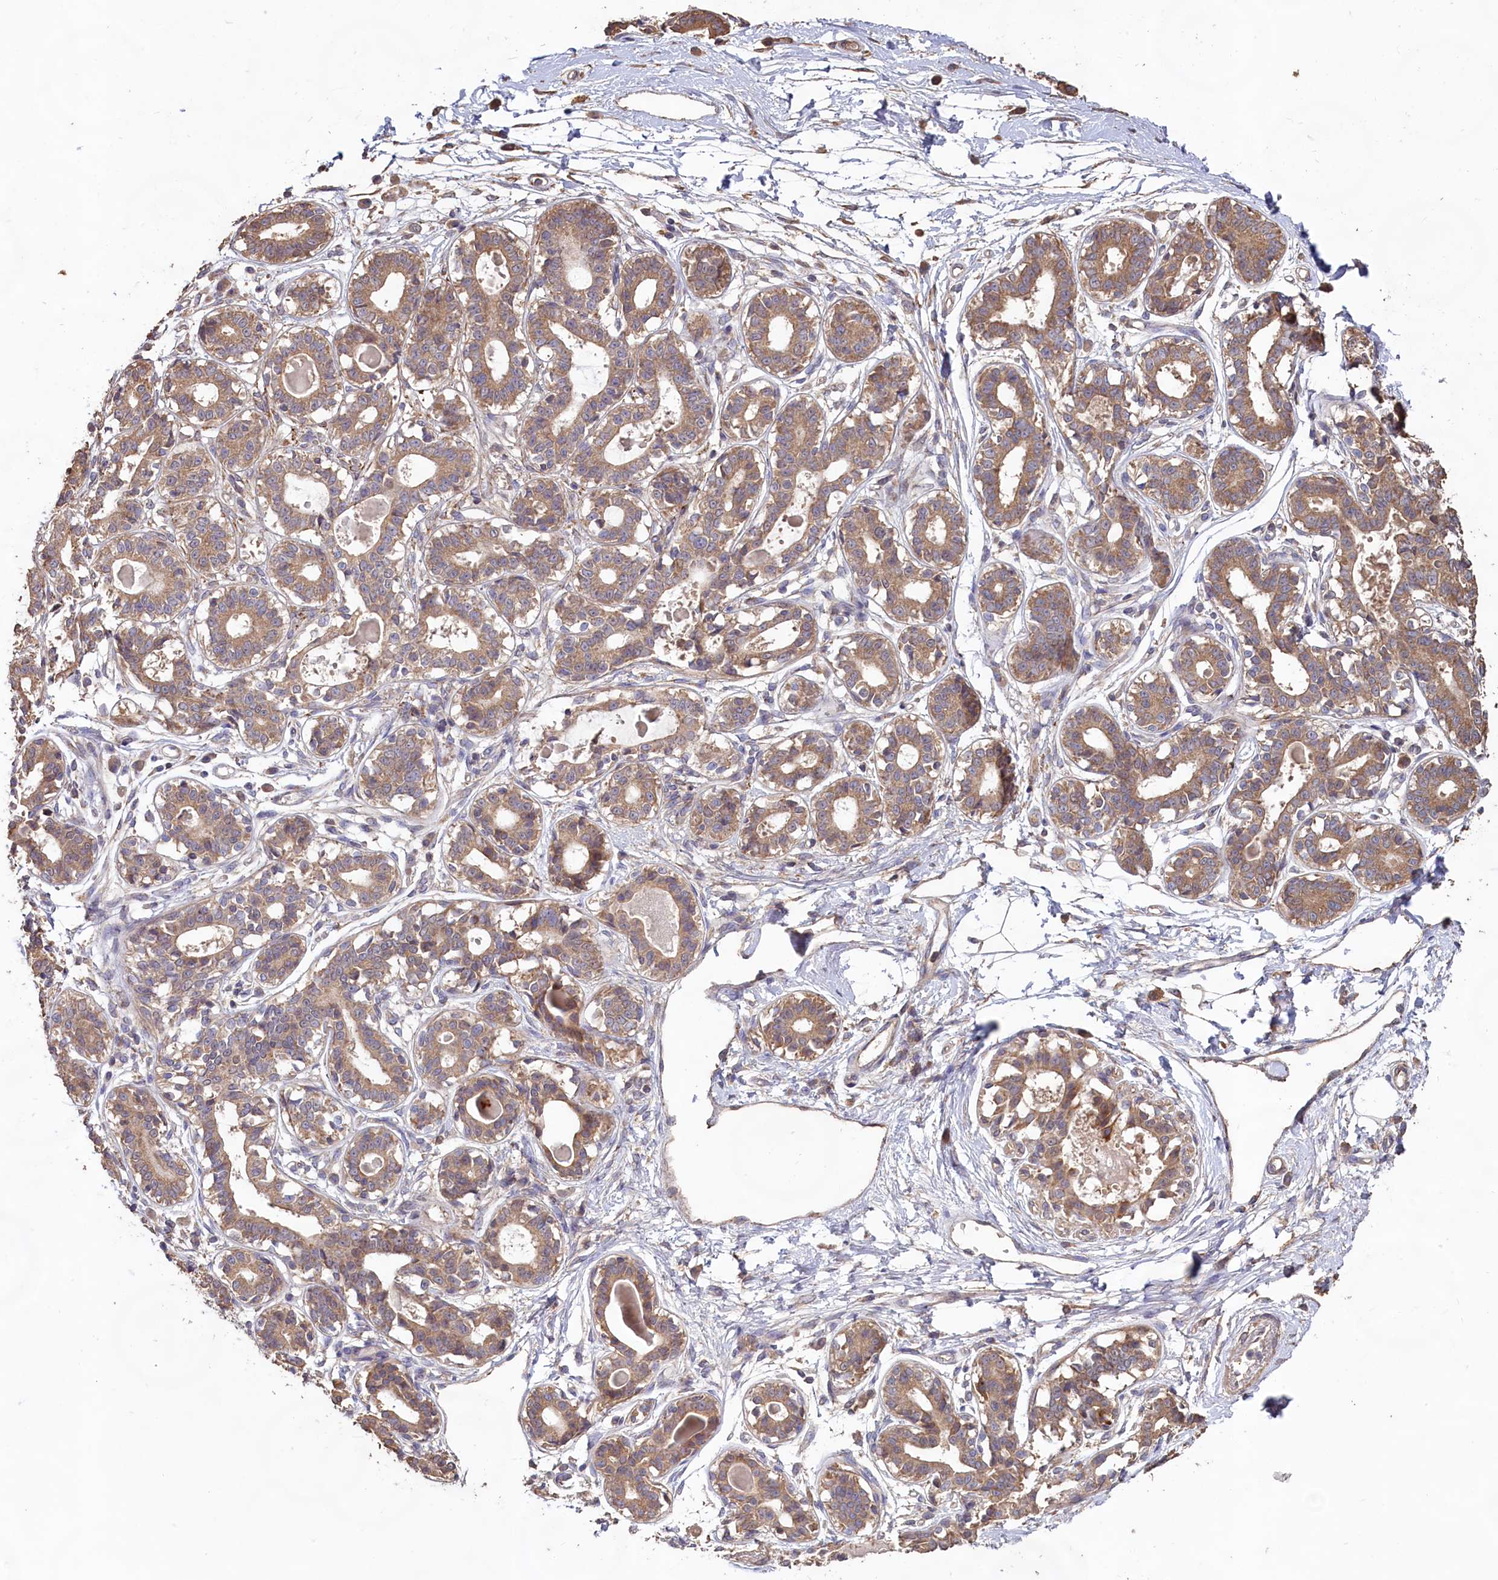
{"staining": {"intensity": "moderate", "quantity": "25%-75%", "location": "cytoplasmic/membranous"}, "tissue": "breast", "cell_type": "Adipocytes", "image_type": "normal", "snomed": [{"axis": "morphology", "description": "Normal tissue, NOS"}, {"axis": "topography", "description": "Breast"}], "caption": "Adipocytes reveal moderate cytoplasmic/membranous positivity in about 25%-75% of cells in normal breast. The protein is stained brown, and the nuclei are stained in blue (DAB (3,3'-diaminobenzidine) IHC with brightfield microscopy, high magnification).", "gene": "FUNDC1", "patient": {"sex": "female", "age": 45}}